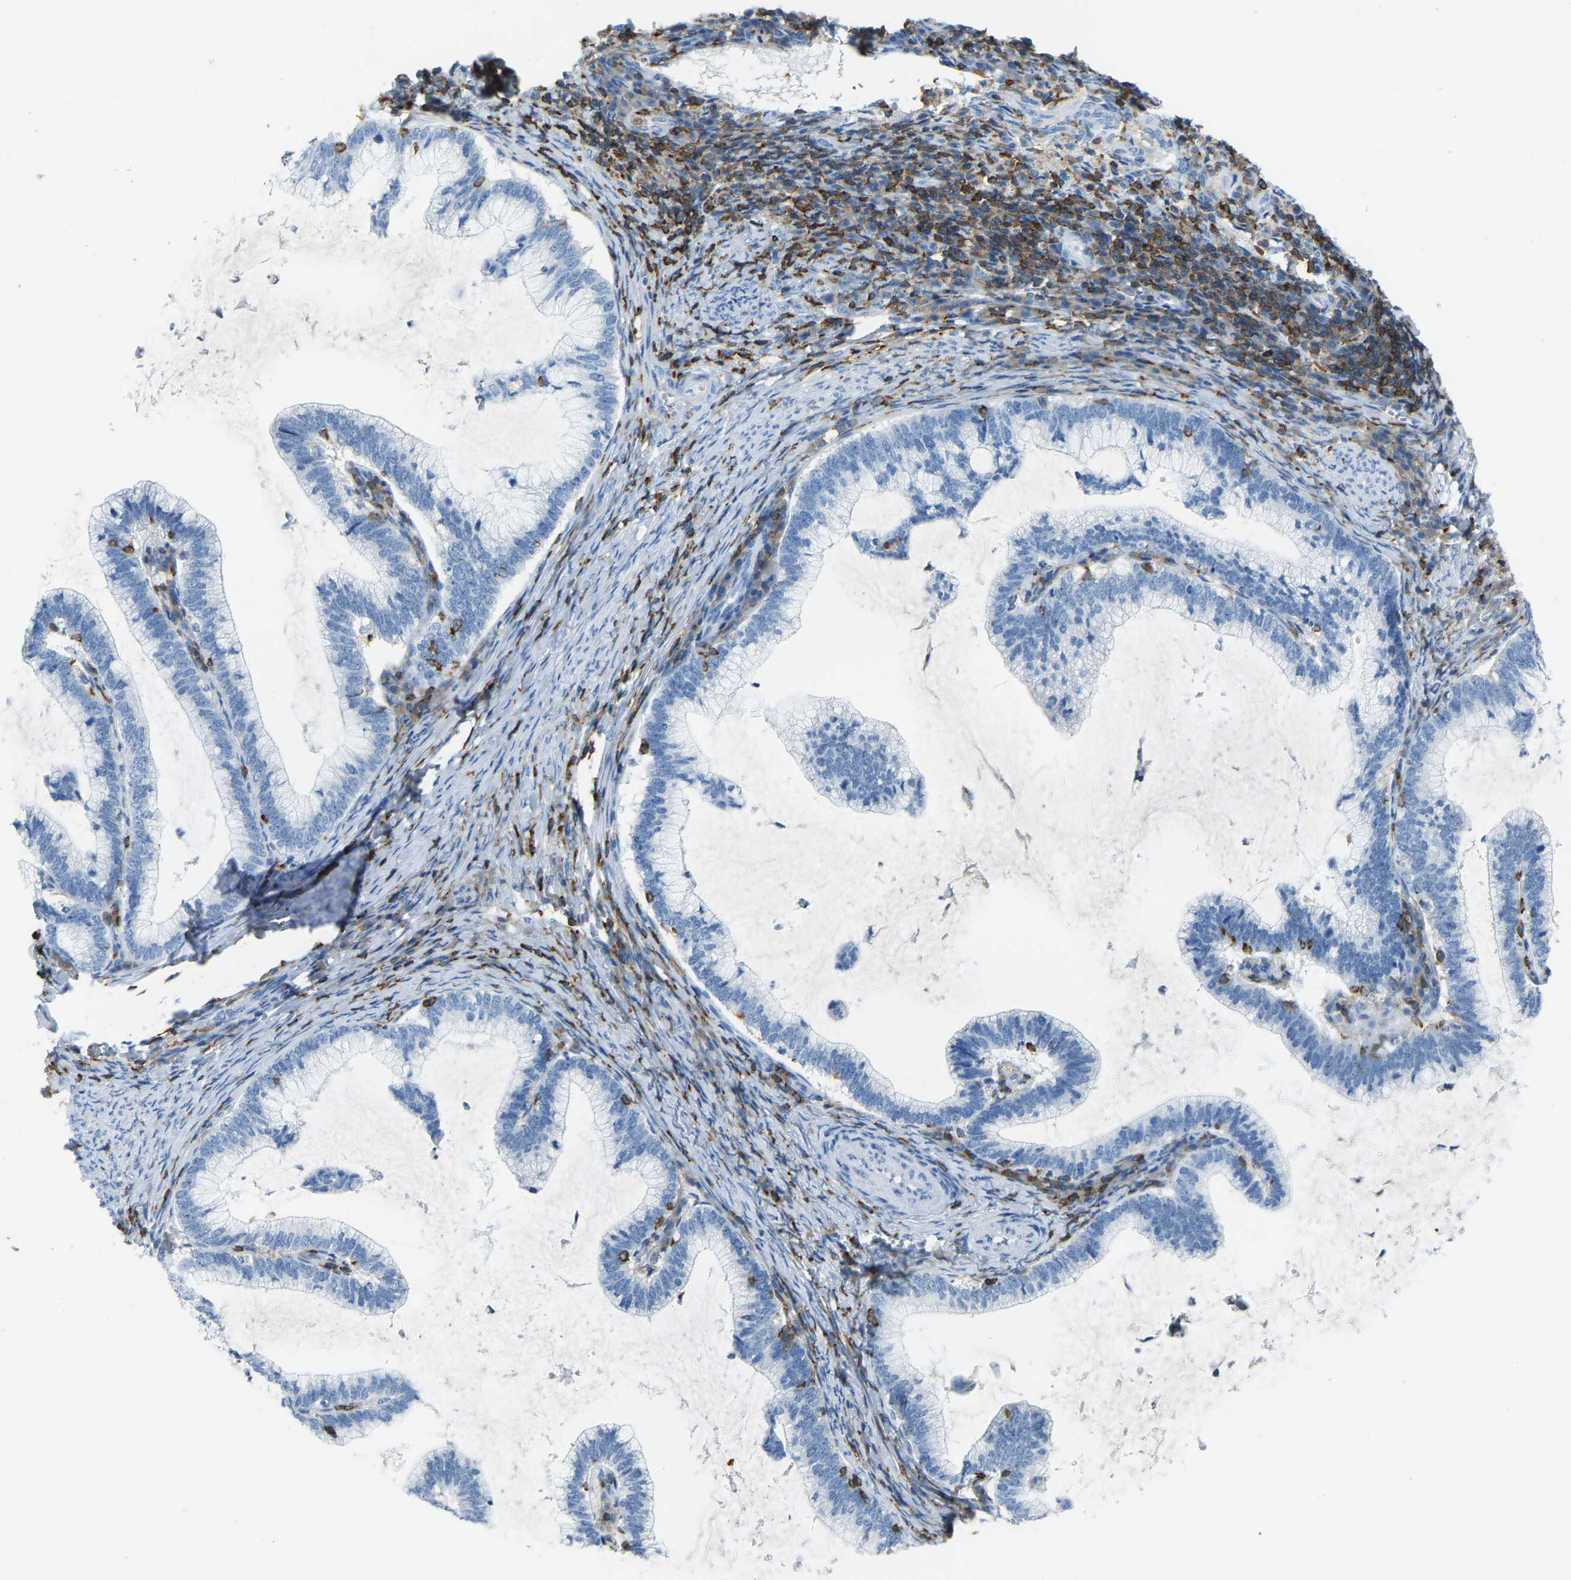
{"staining": {"intensity": "negative", "quantity": "none", "location": "none"}, "tissue": "cervical cancer", "cell_type": "Tumor cells", "image_type": "cancer", "snomed": [{"axis": "morphology", "description": "Adenocarcinoma, NOS"}, {"axis": "topography", "description": "Cervix"}], "caption": "DAB immunohistochemical staining of cervical adenocarcinoma demonstrates no significant expression in tumor cells.", "gene": "ARHGAP45", "patient": {"sex": "female", "age": 36}}